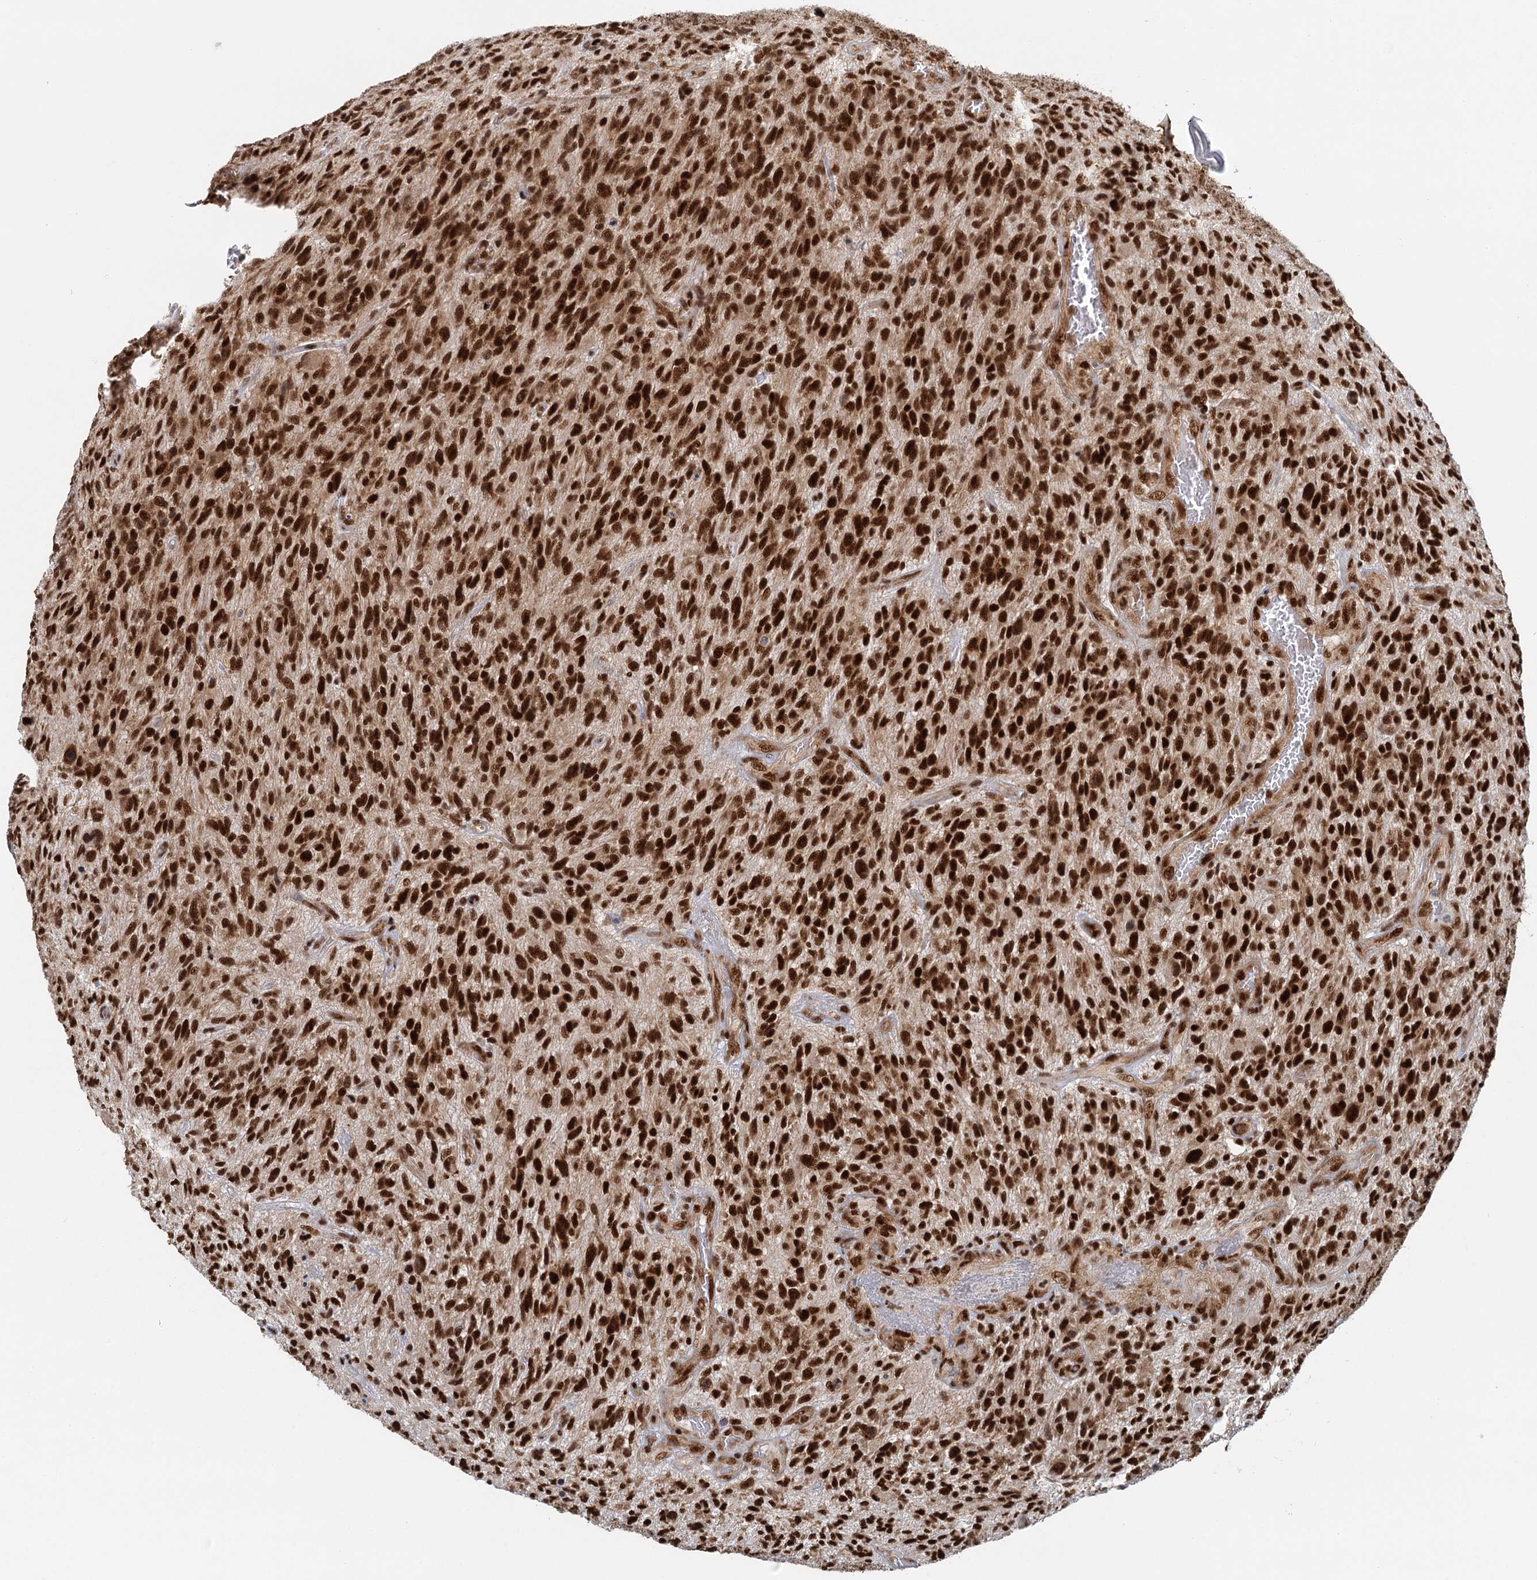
{"staining": {"intensity": "strong", "quantity": ">75%", "location": "nuclear"}, "tissue": "glioma", "cell_type": "Tumor cells", "image_type": "cancer", "snomed": [{"axis": "morphology", "description": "Glioma, malignant, High grade"}, {"axis": "topography", "description": "Brain"}], "caption": "This image demonstrates IHC staining of high-grade glioma (malignant), with high strong nuclear staining in about >75% of tumor cells.", "gene": "GPATCH11", "patient": {"sex": "male", "age": 47}}